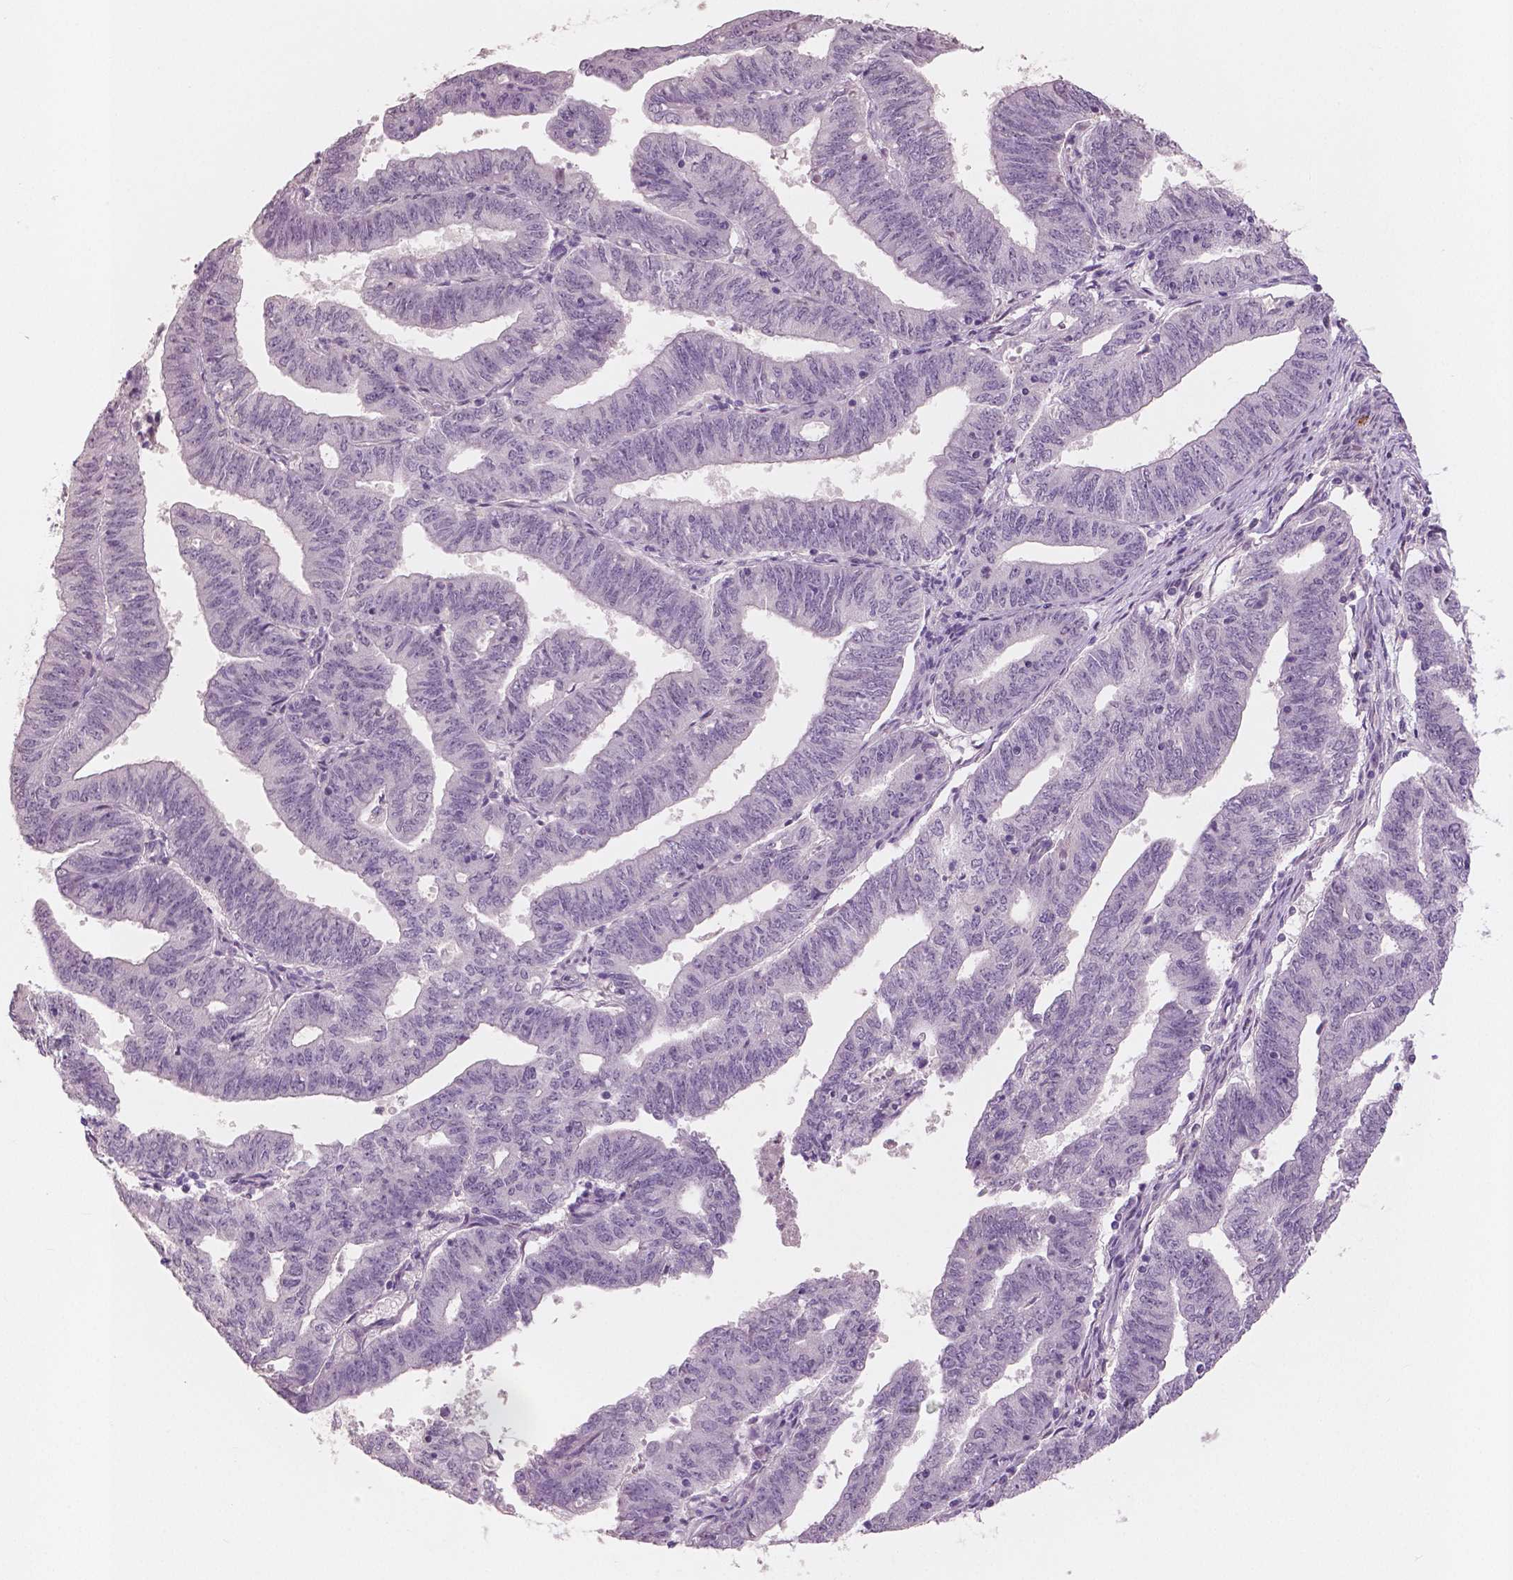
{"staining": {"intensity": "negative", "quantity": "none", "location": "none"}, "tissue": "endometrial cancer", "cell_type": "Tumor cells", "image_type": "cancer", "snomed": [{"axis": "morphology", "description": "Adenocarcinoma, NOS"}, {"axis": "topography", "description": "Endometrium"}], "caption": "Tumor cells are negative for protein expression in human endometrial cancer (adenocarcinoma). Nuclei are stained in blue.", "gene": "KIT", "patient": {"sex": "female", "age": 82}}